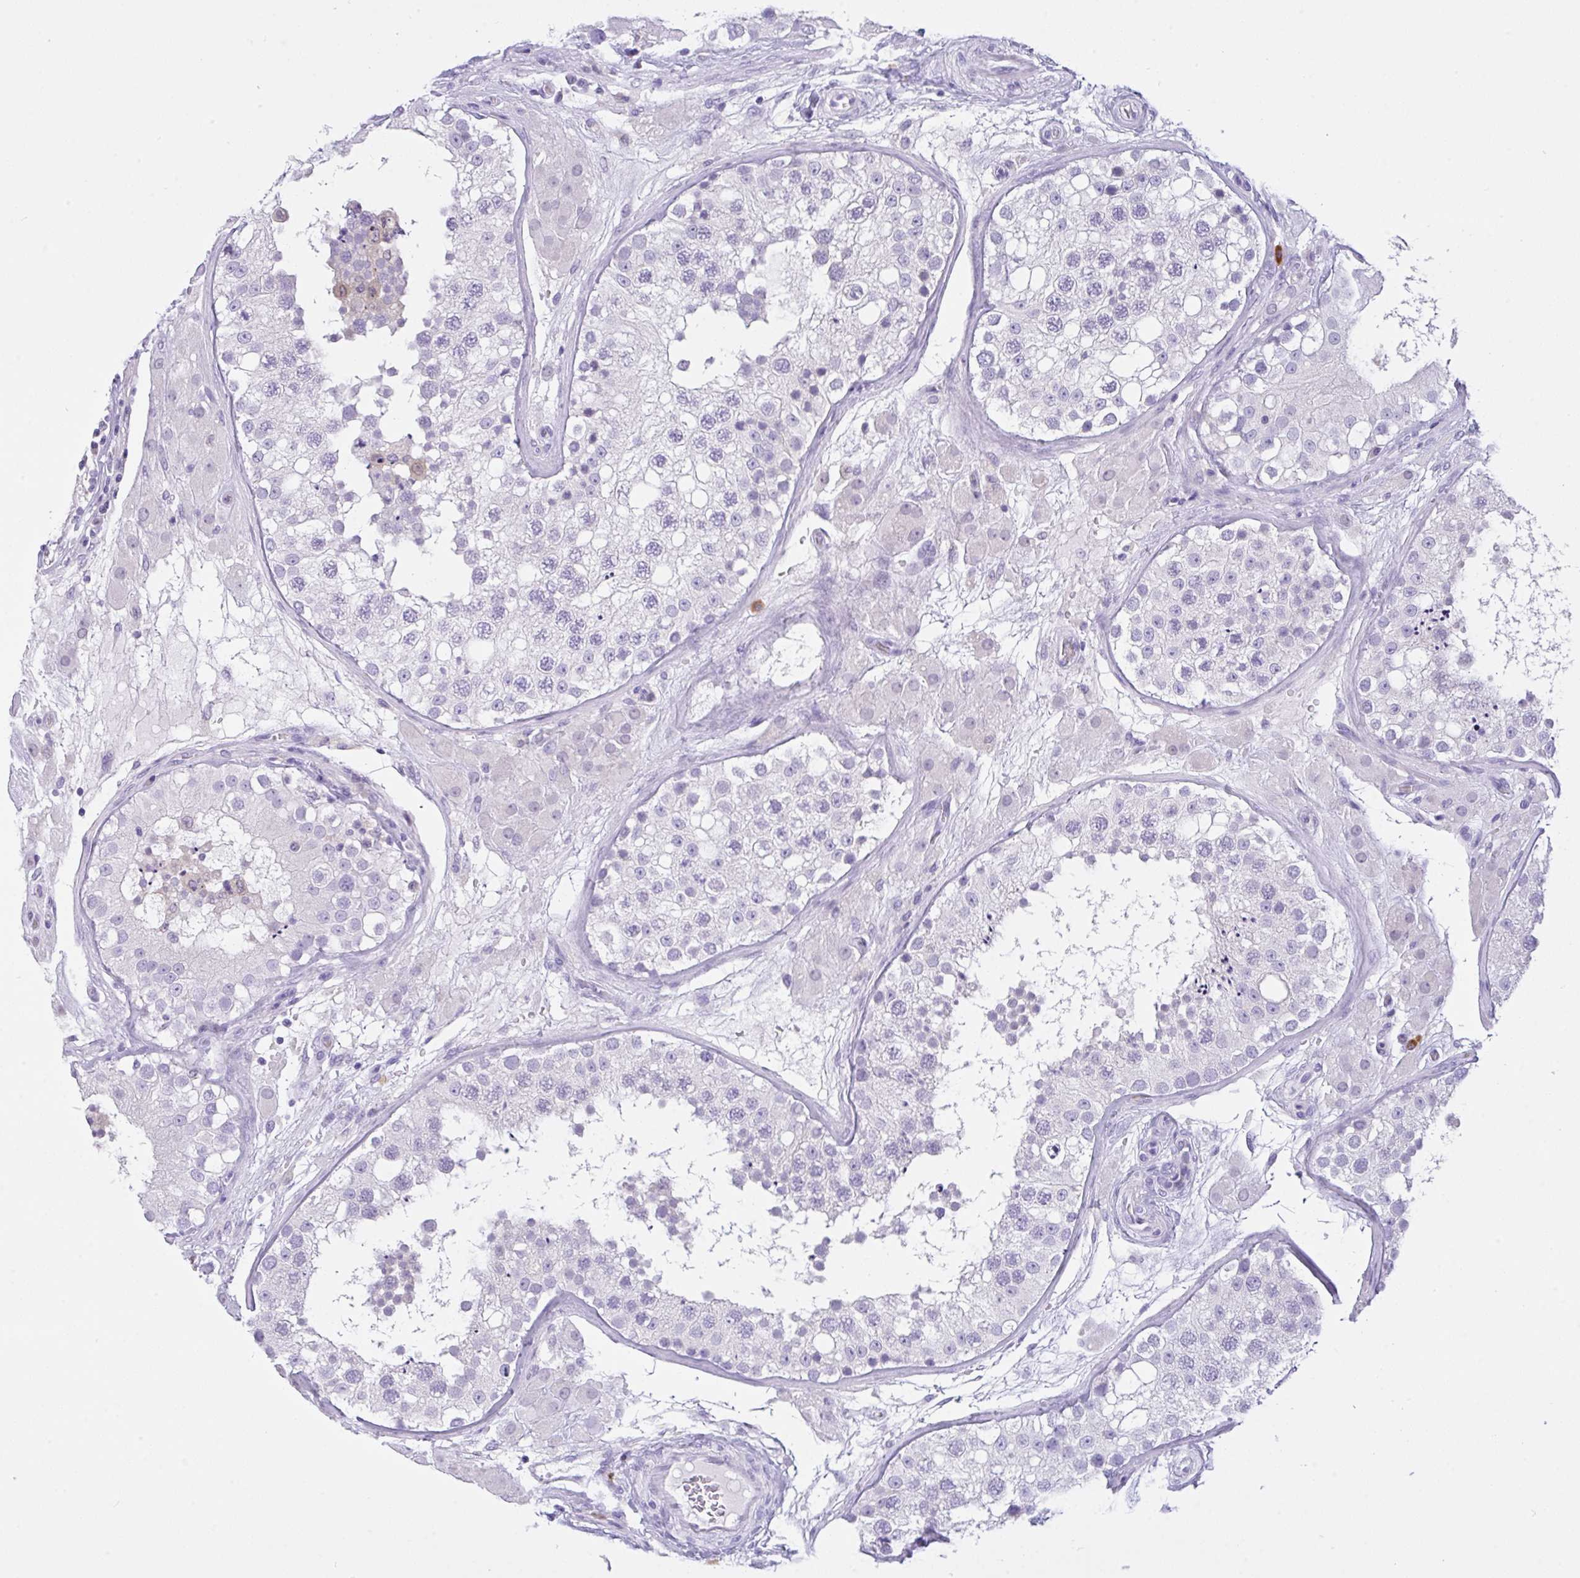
{"staining": {"intensity": "negative", "quantity": "none", "location": "none"}, "tissue": "testis", "cell_type": "Cells in seminiferous ducts", "image_type": "normal", "snomed": [{"axis": "morphology", "description": "Normal tissue, NOS"}, {"axis": "topography", "description": "Testis"}], "caption": "Image shows no protein staining in cells in seminiferous ducts of unremarkable testis. (Stains: DAB IHC with hematoxylin counter stain, Microscopy: brightfield microscopy at high magnification).", "gene": "NCF1", "patient": {"sex": "male", "age": 26}}